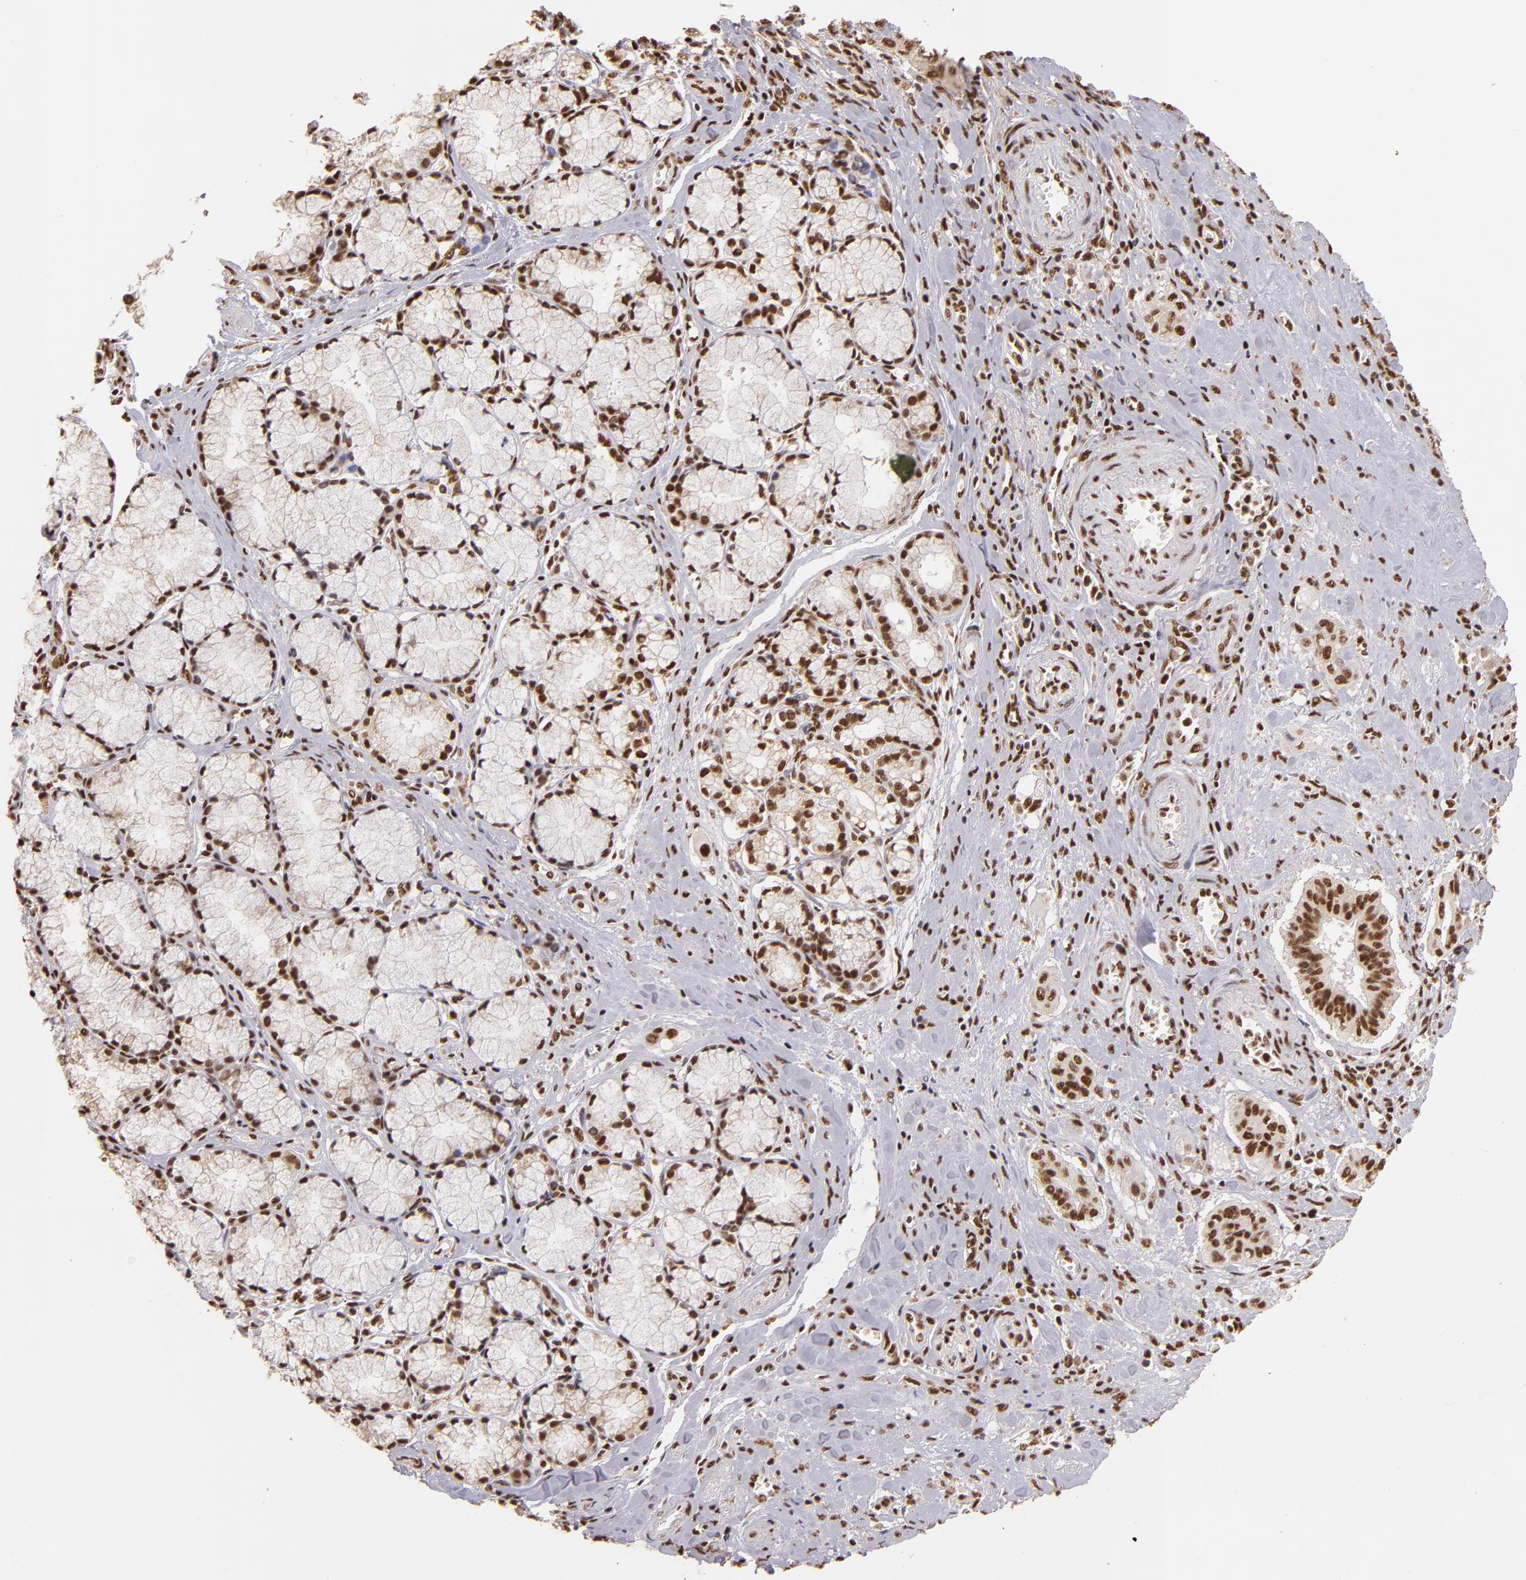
{"staining": {"intensity": "moderate", "quantity": ">75%", "location": "nuclear"}, "tissue": "pancreatic cancer", "cell_type": "Tumor cells", "image_type": "cancer", "snomed": [{"axis": "morphology", "description": "Adenocarcinoma, NOS"}, {"axis": "topography", "description": "Pancreas"}], "caption": "A high-resolution photomicrograph shows IHC staining of pancreatic adenocarcinoma, which reveals moderate nuclear staining in about >75% of tumor cells.", "gene": "SP1", "patient": {"sex": "male", "age": 77}}